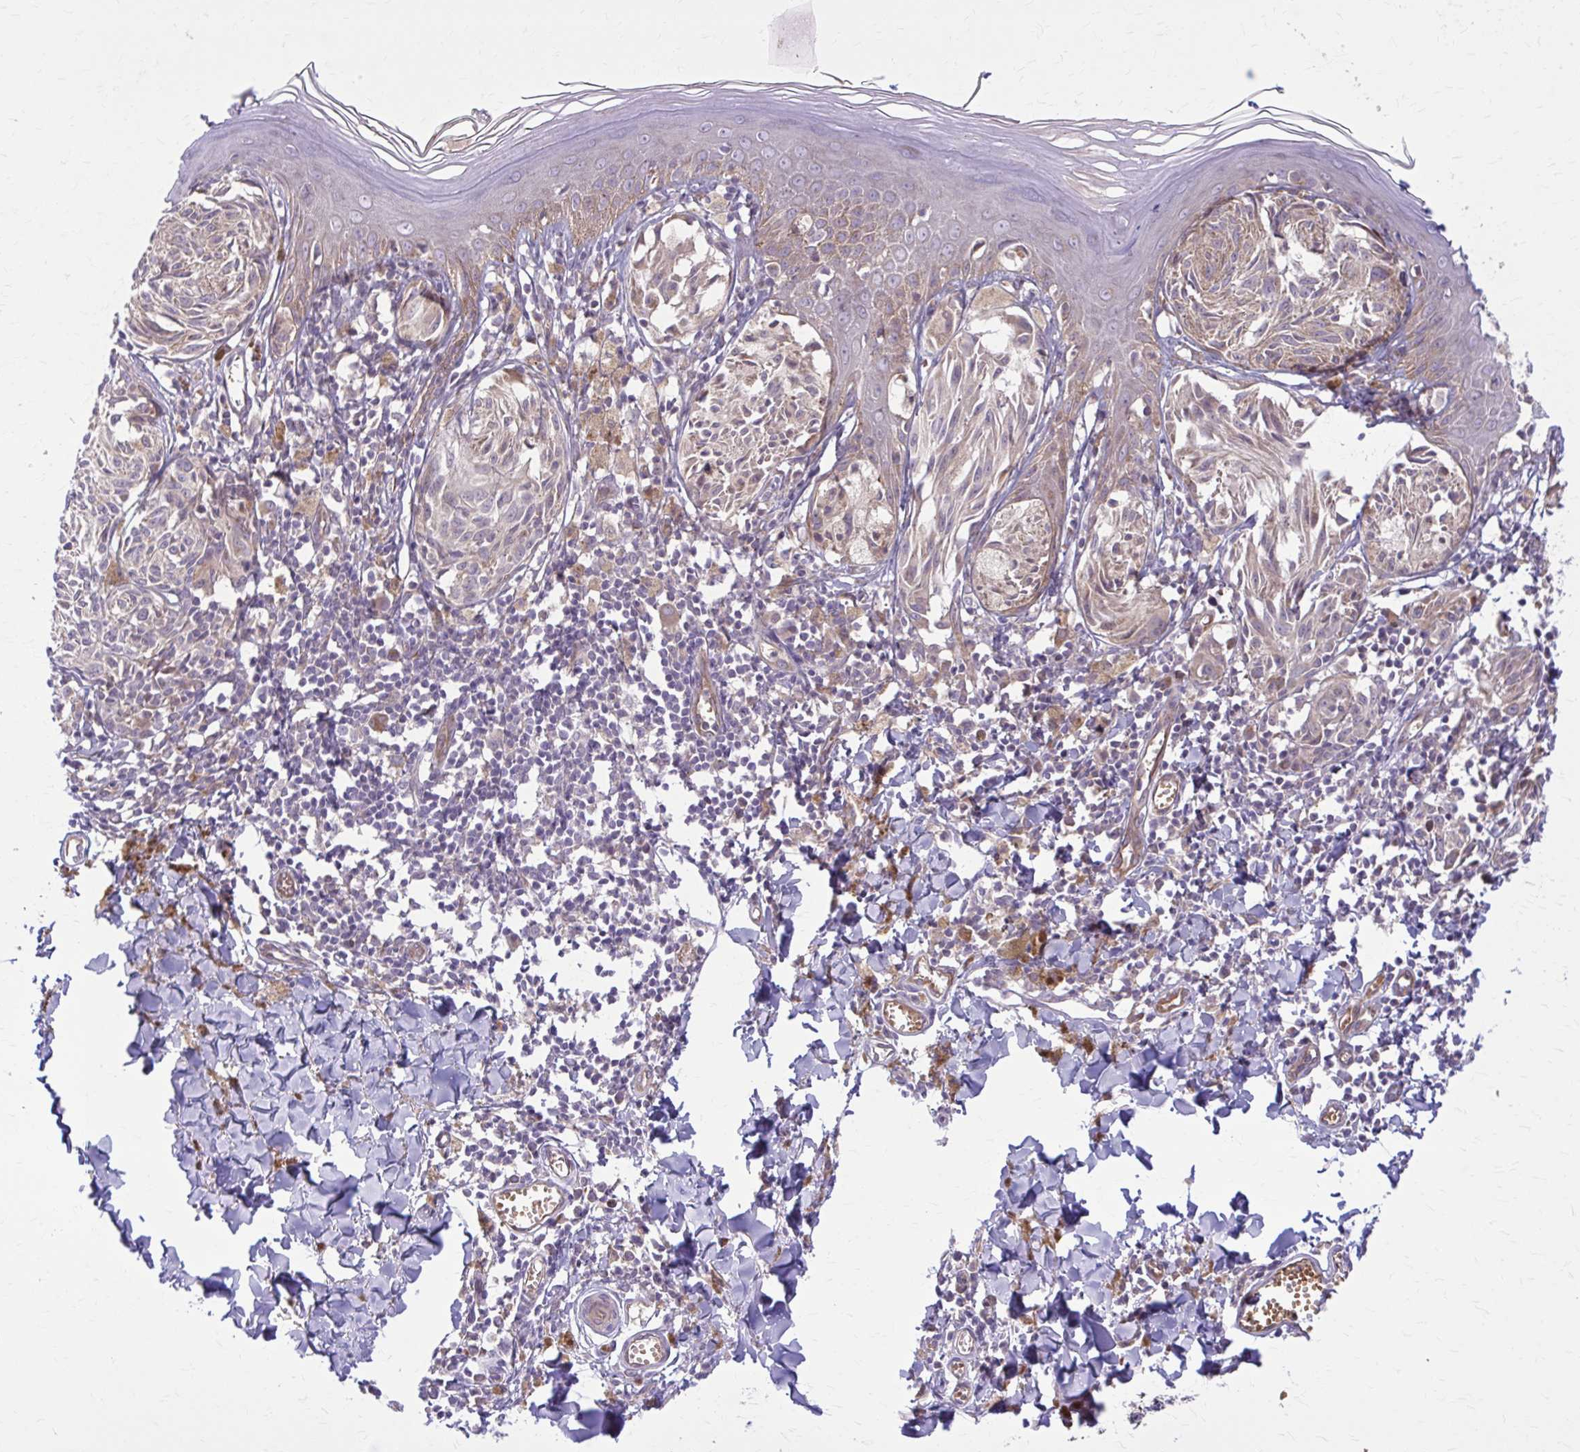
{"staining": {"intensity": "weak", "quantity": "25%-75%", "location": "cytoplasmic/membranous"}, "tissue": "melanoma", "cell_type": "Tumor cells", "image_type": "cancer", "snomed": [{"axis": "morphology", "description": "Malignant melanoma, NOS"}, {"axis": "topography", "description": "Skin"}], "caption": "The image shows staining of melanoma, revealing weak cytoplasmic/membranous protein positivity (brown color) within tumor cells.", "gene": "SNF8", "patient": {"sex": "female", "age": 38}}